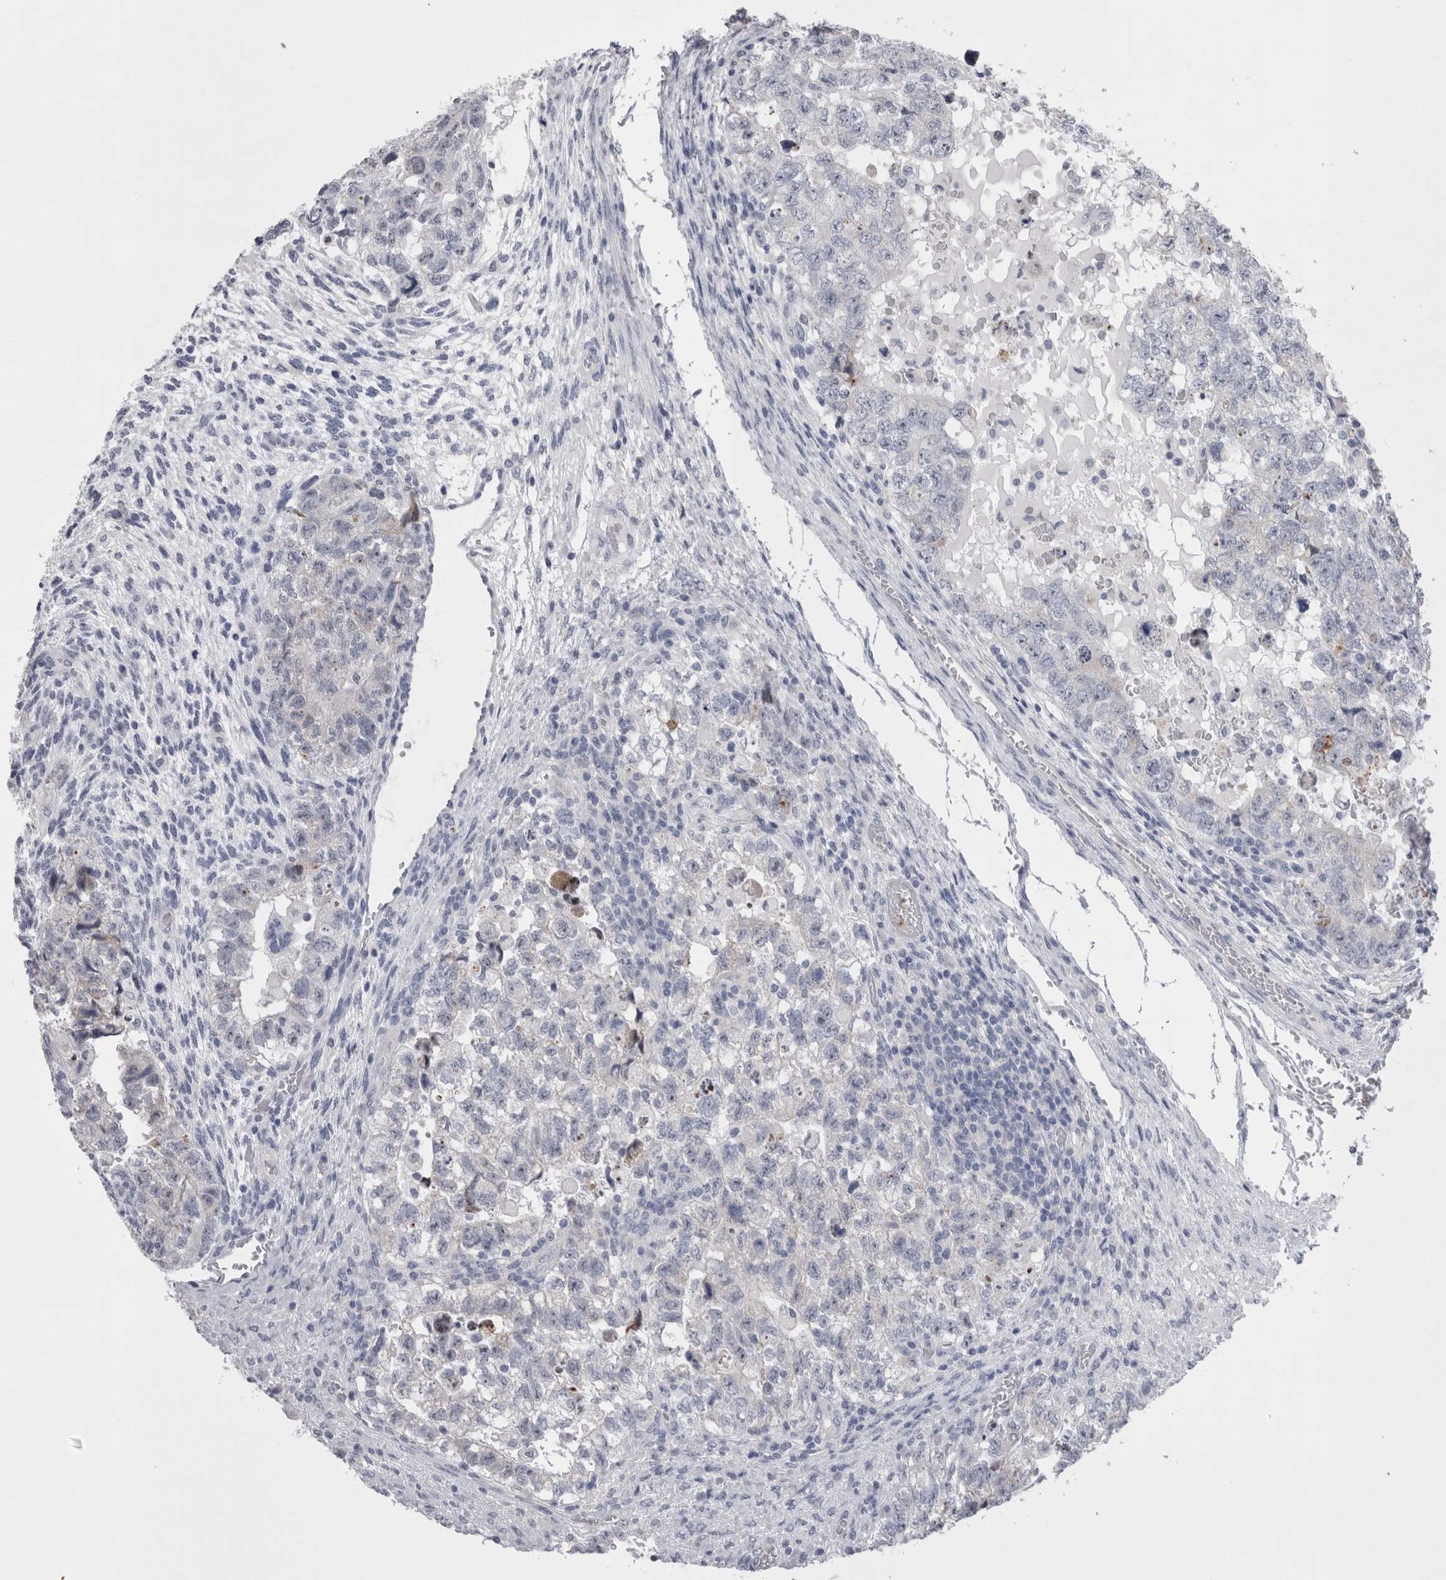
{"staining": {"intensity": "negative", "quantity": "none", "location": "none"}, "tissue": "testis cancer", "cell_type": "Tumor cells", "image_type": "cancer", "snomed": [{"axis": "morphology", "description": "Carcinoma, Embryonal, NOS"}, {"axis": "topography", "description": "Testis"}], "caption": "There is no significant positivity in tumor cells of testis embryonal carcinoma. (DAB IHC, high magnification).", "gene": "PWP2", "patient": {"sex": "male", "age": 36}}